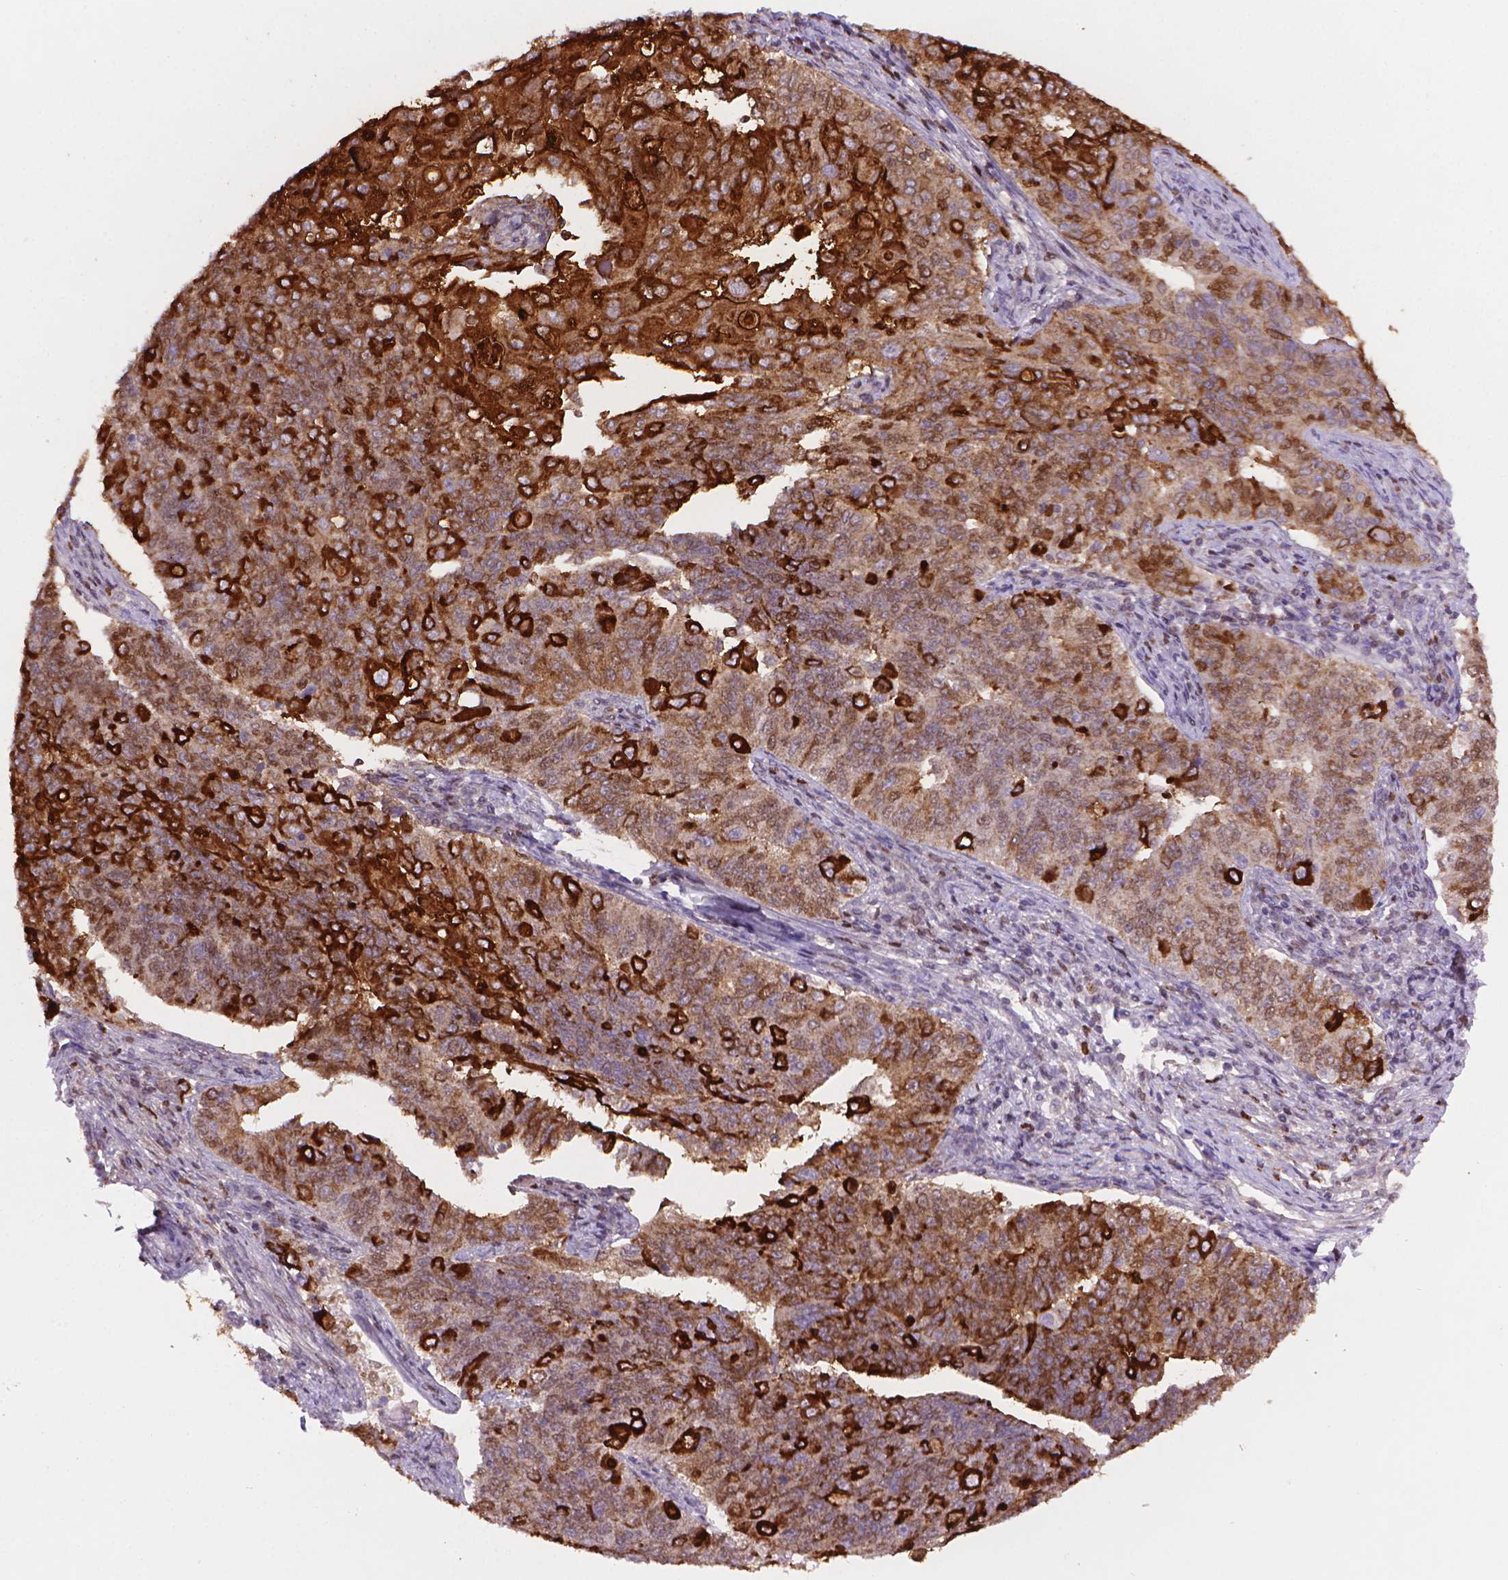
{"staining": {"intensity": "strong", "quantity": ">75%", "location": "cytoplasmic/membranous"}, "tissue": "endometrial cancer", "cell_type": "Tumor cells", "image_type": "cancer", "snomed": [{"axis": "morphology", "description": "Adenocarcinoma, NOS"}, {"axis": "topography", "description": "Endometrium"}], "caption": "Protein expression by IHC exhibits strong cytoplasmic/membranous positivity in approximately >75% of tumor cells in endometrial adenocarcinoma. (DAB IHC with brightfield microscopy, high magnification).", "gene": "MUC1", "patient": {"sex": "female", "age": 43}}